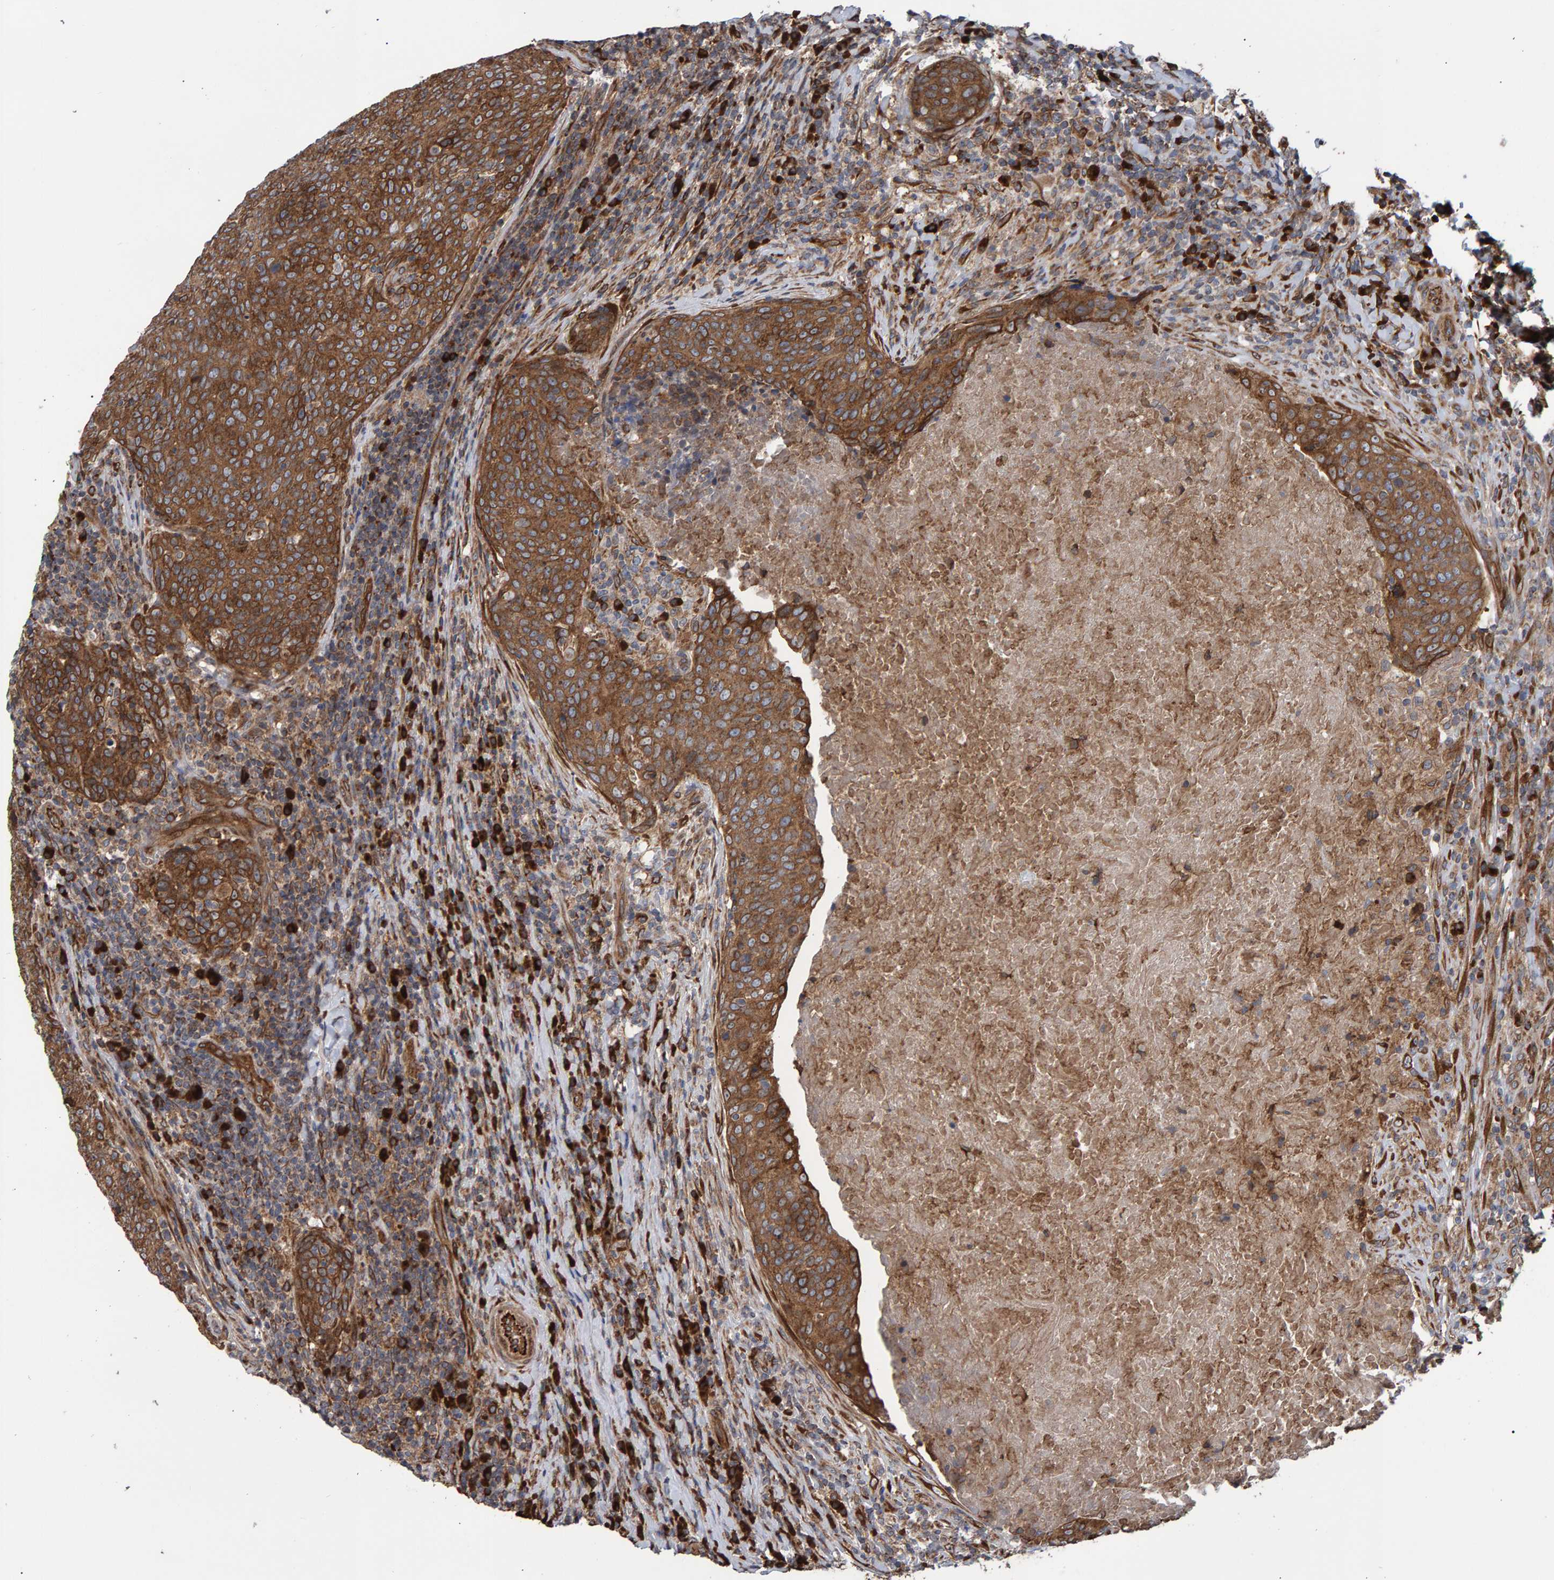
{"staining": {"intensity": "strong", "quantity": ">75%", "location": "cytoplasmic/membranous"}, "tissue": "head and neck cancer", "cell_type": "Tumor cells", "image_type": "cancer", "snomed": [{"axis": "morphology", "description": "Squamous cell carcinoma, NOS"}, {"axis": "morphology", "description": "Squamous cell carcinoma, metastatic, NOS"}, {"axis": "topography", "description": "Lymph node"}, {"axis": "topography", "description": "Head-Neck"}], "caption": "Protein expression by IHC exhibits strong cytoplasmic/membranous positivity in approximately >75% of tumor cells in squamous cell carcinoma (head and neck).", "gene": "FAM117A", "patient": {"sex": "male", "age": 62}}